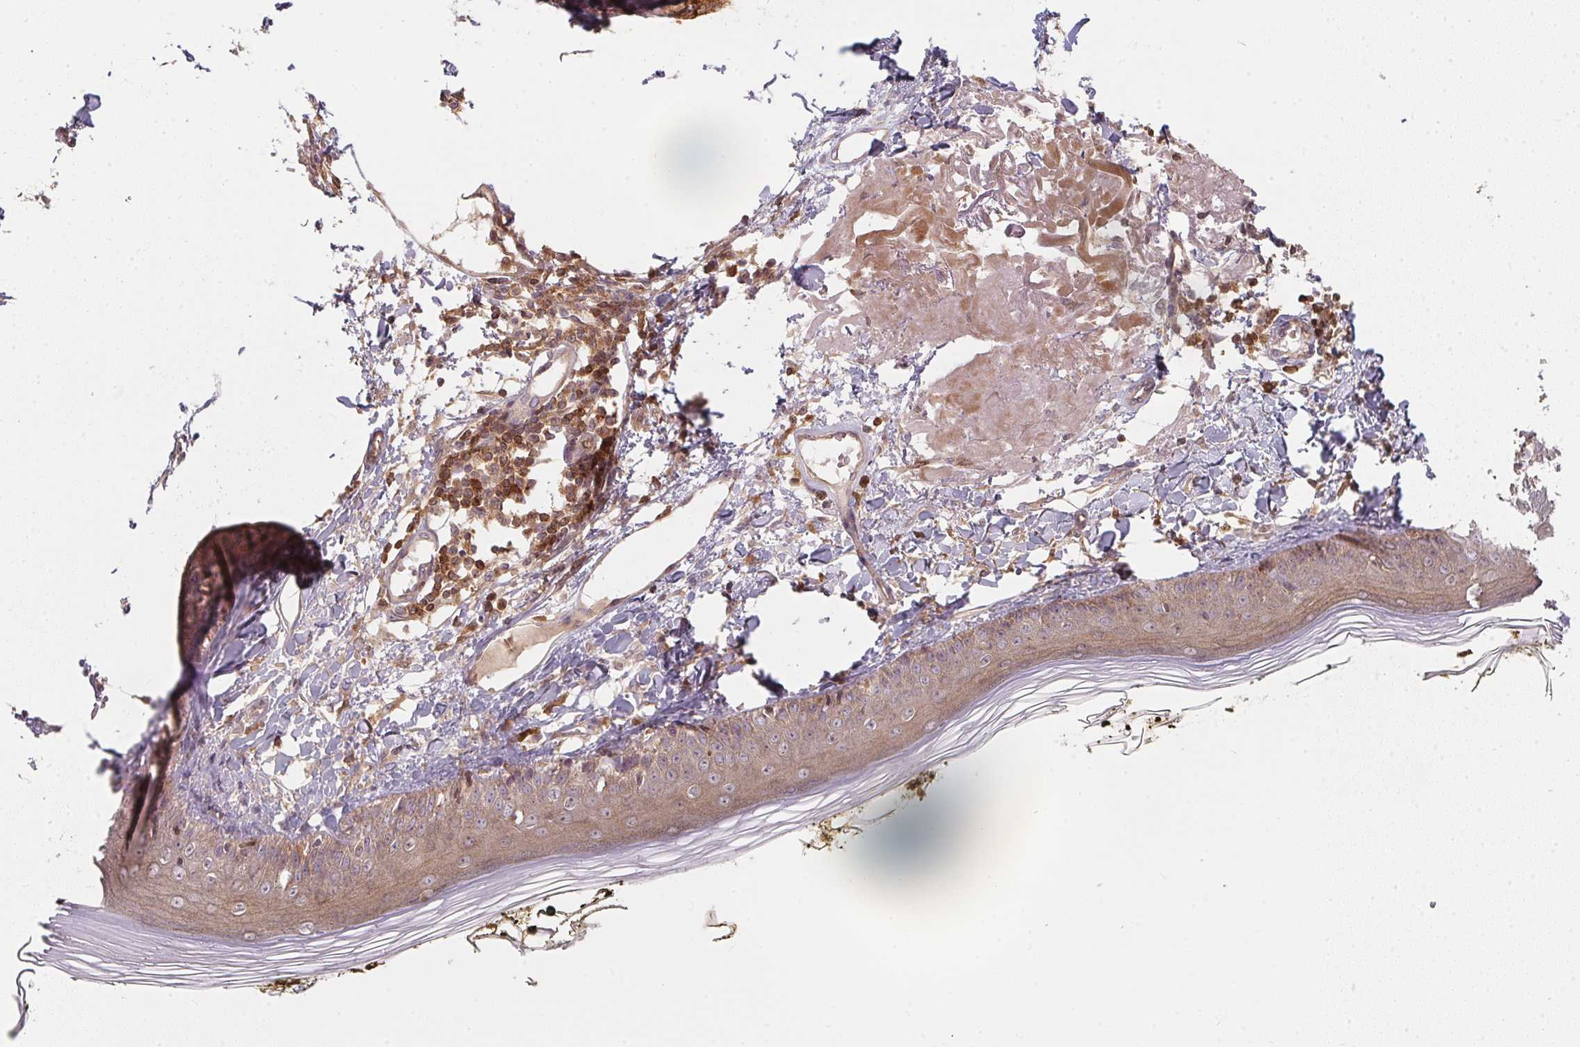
{"staining": {"intensity": "weak", "quantity": "25%-75%", "location": "cytoplasmic/membranous"}, "tissue": "skin", "cell_type": "Fibroblasts", "image_type": "normal", "snomed": [{"axis": "morphology", "description": "Normal tissue, NOS"}, {"axis": "topography", "description": "Skin"}], "caption": "Protein expression analysis of normal skin displays weak cytoplasmic/membranous expression in approximately 25%-75% of fibroblasts. The staining is performed using DAB brown chromogen to label protein expression. The nuclei are counter-stained blue using hematoxylin.", "gene": "ANKRD13A", "patient": {"sex": "male", "age": 76}}